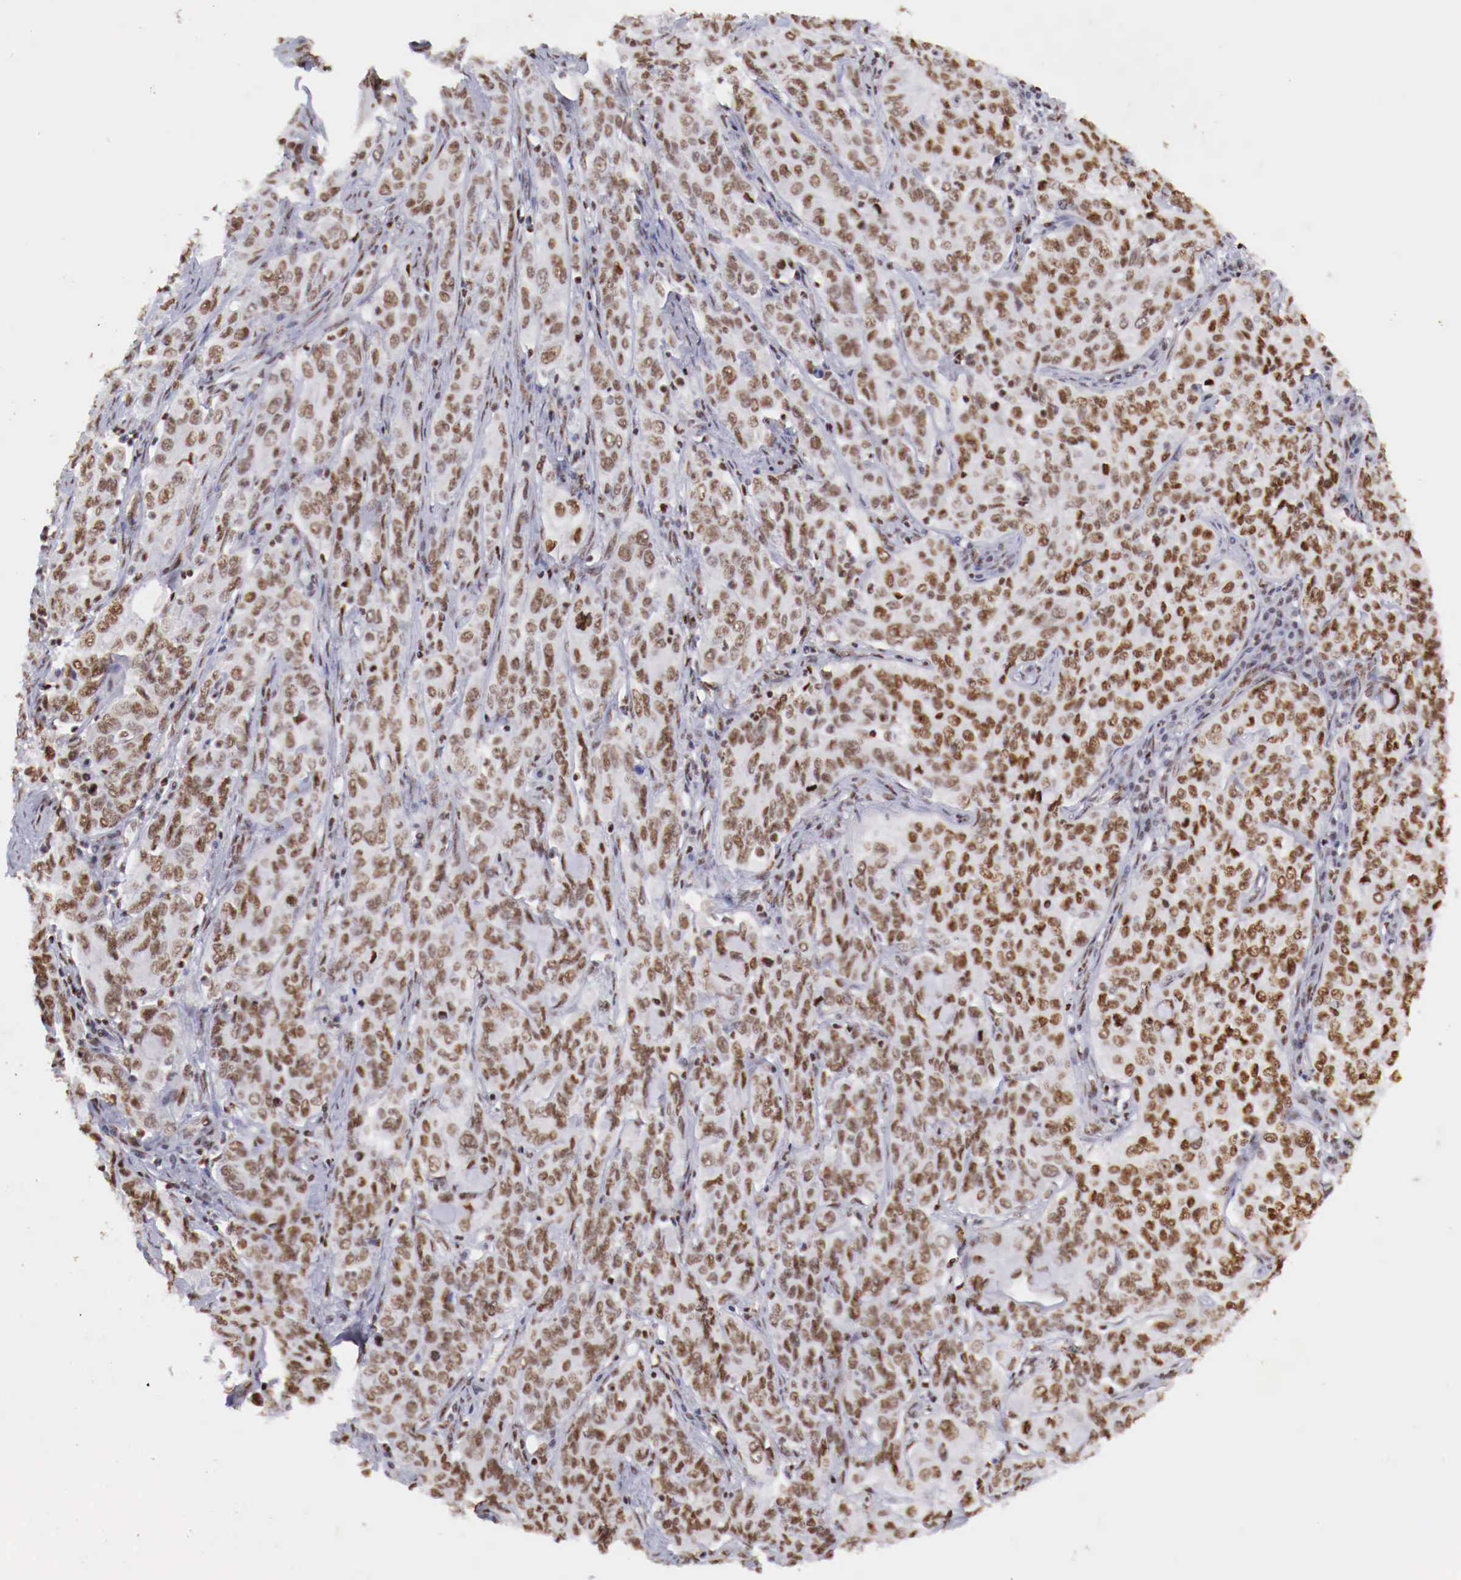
{"staining": {"intensity": "moderate", "quantity": ">75%", "location": "nuclear"}, "tissue": "cervical cancer", "cell_type": "Tumor cells", "image_type": "cancer", "snomed": [{"axis": "morphology", "description": "Squamous cell carcinoma, NOS"}, {"axis": "topography", "description": "Cervix"}], "caption": "Moderate nuclear staining is appreciated in about >75% of tumor cells in cervical squamous cell carcinoma. The staining is performed using DAB brown chromogen to label protein expression. The nuclei are counter-stained blue using hematoxylin.", "gene": "MAX", "patient": {"sex": "female", "age": 38}}